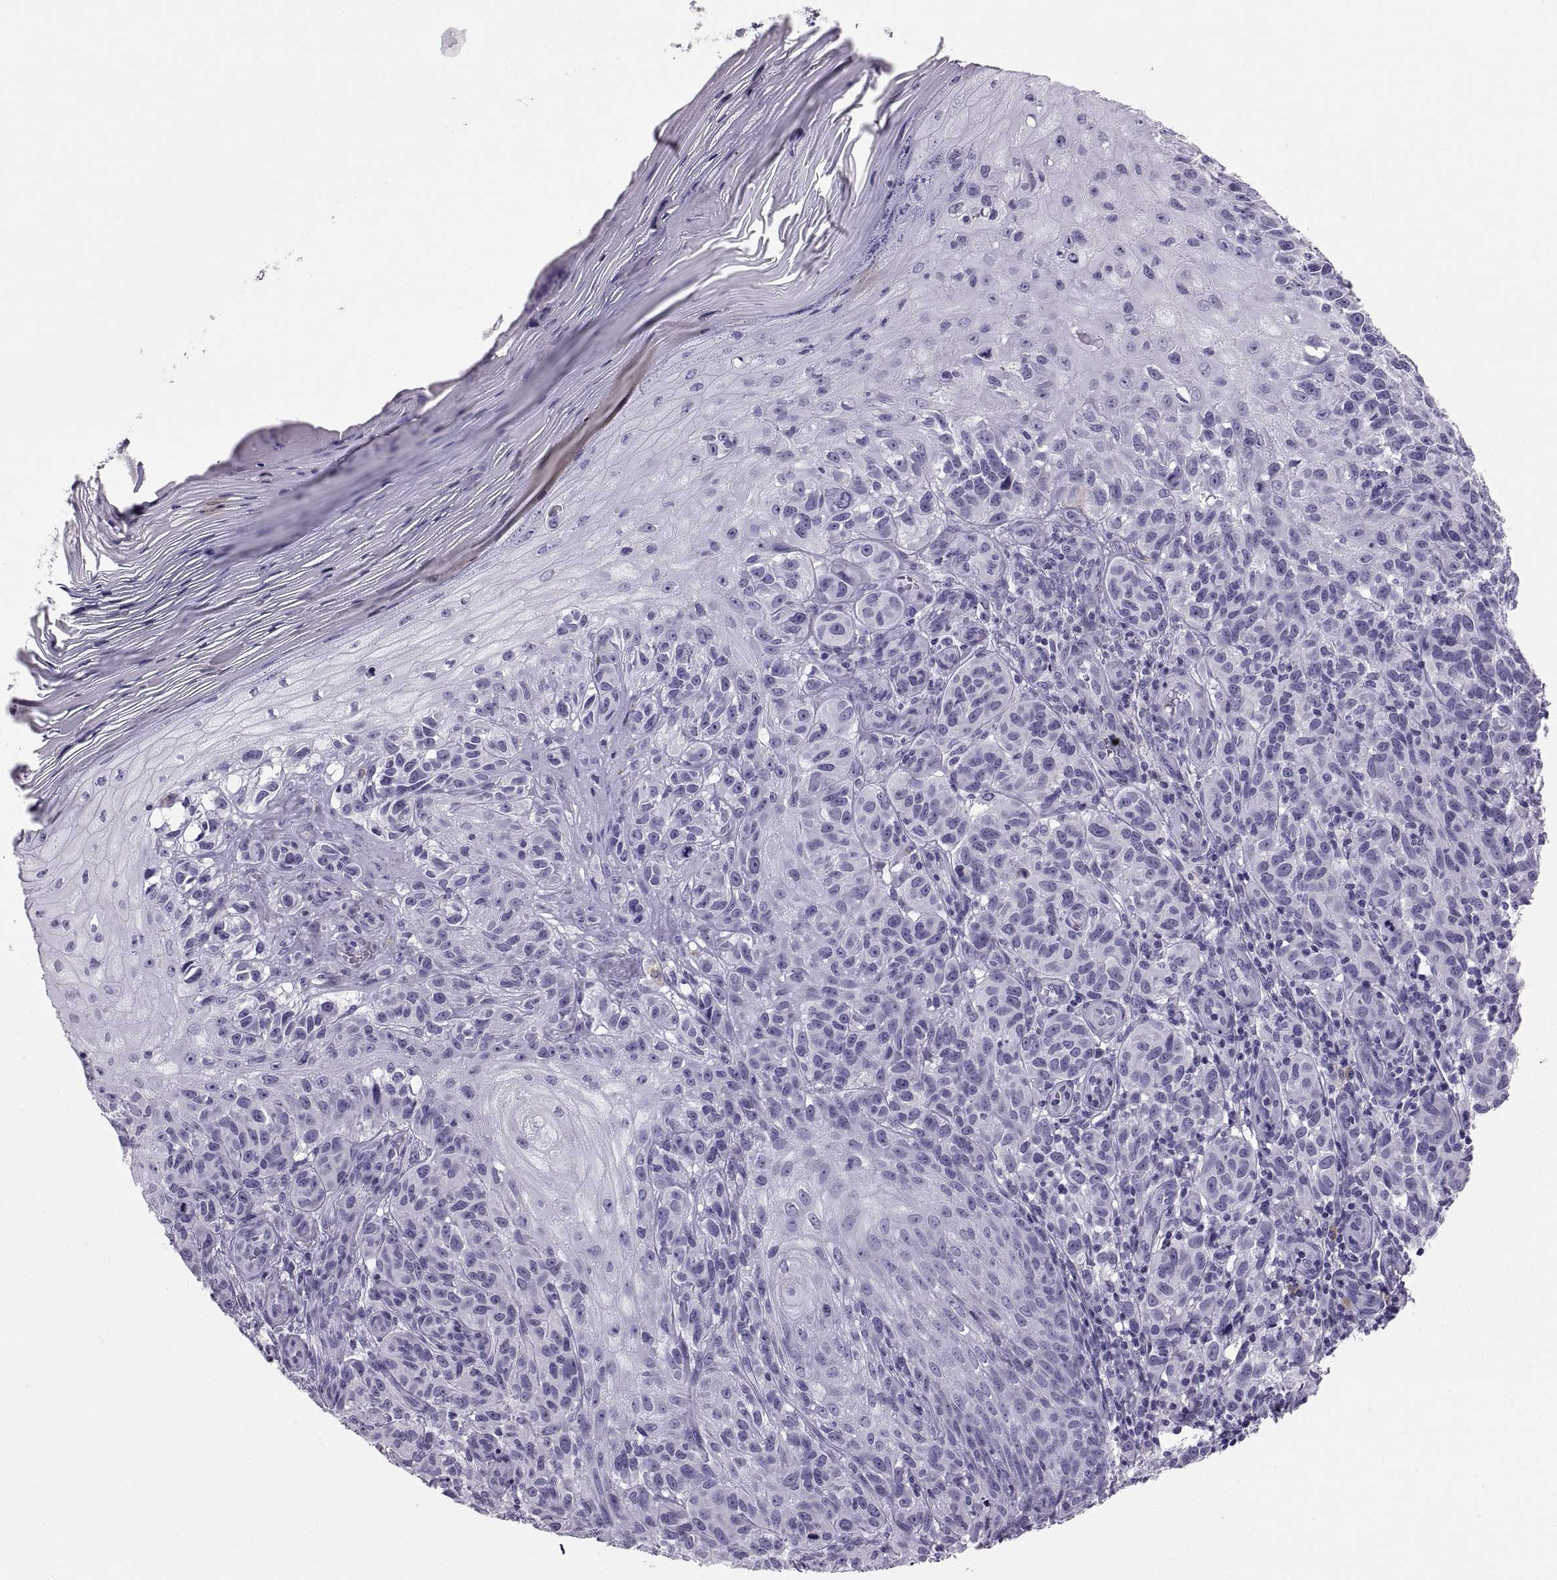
{"staining": {"intensity": "negative", "quantity": "none", "location": "none"}, "tissue": "melanoma", "cell_type": "Tumor cells", "image_type": "cancer", "snomed": [{"axis": "morphology", "description": "Malignant melanoma, NOS"}, {"axis": "topography", "description": "Skin"}], "caption": "Micrograph shows no protein staining in tumor cells of melanoma tissue.", "gene": "CT47A10", "patient": {"sex": "female", "age": 53}}